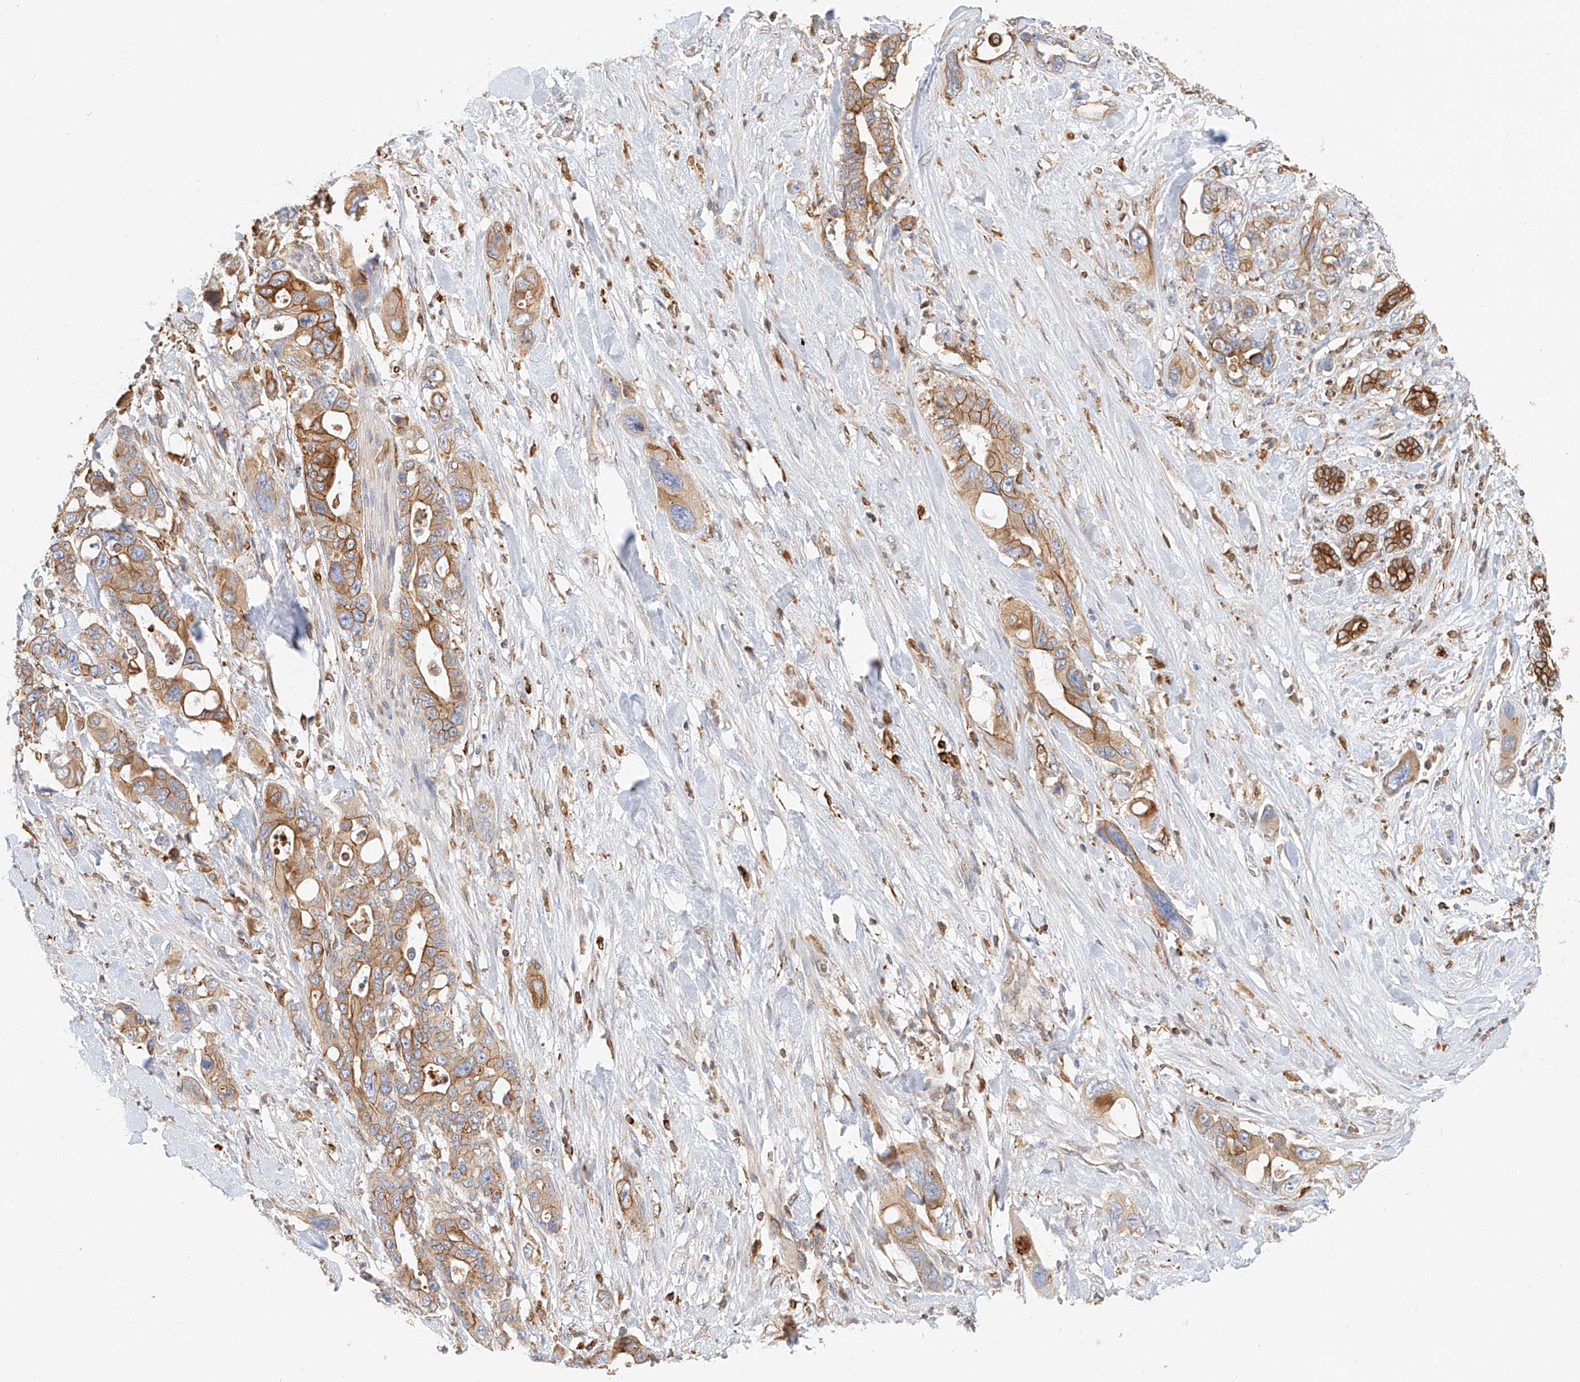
{"staining": {"intensity": "moderate", "quantity": ">75%", "location": "cytoplasmic/membranous"}, "tissue": "pancreatic cancer", "cell_type": "Tumor cells", "image_type": "cancer", "snomed": [{"axis": "morphology", "description": "Adenocarcinoma, NOS"}, {"axis": "topography", "description": "Pancreas"}], "caption": "A medium amount of moderate cytoplasmic/membranous expression is present in approximately >75% of tumor cells in adenocarcinoma (pancreatic) tissue. (DAB (3,3'-diaminobenzidine) IHC with brightfield microscopy, high magnification).", "gene": "DHRS7", "patient": {"sex": "male", "age": 46}}